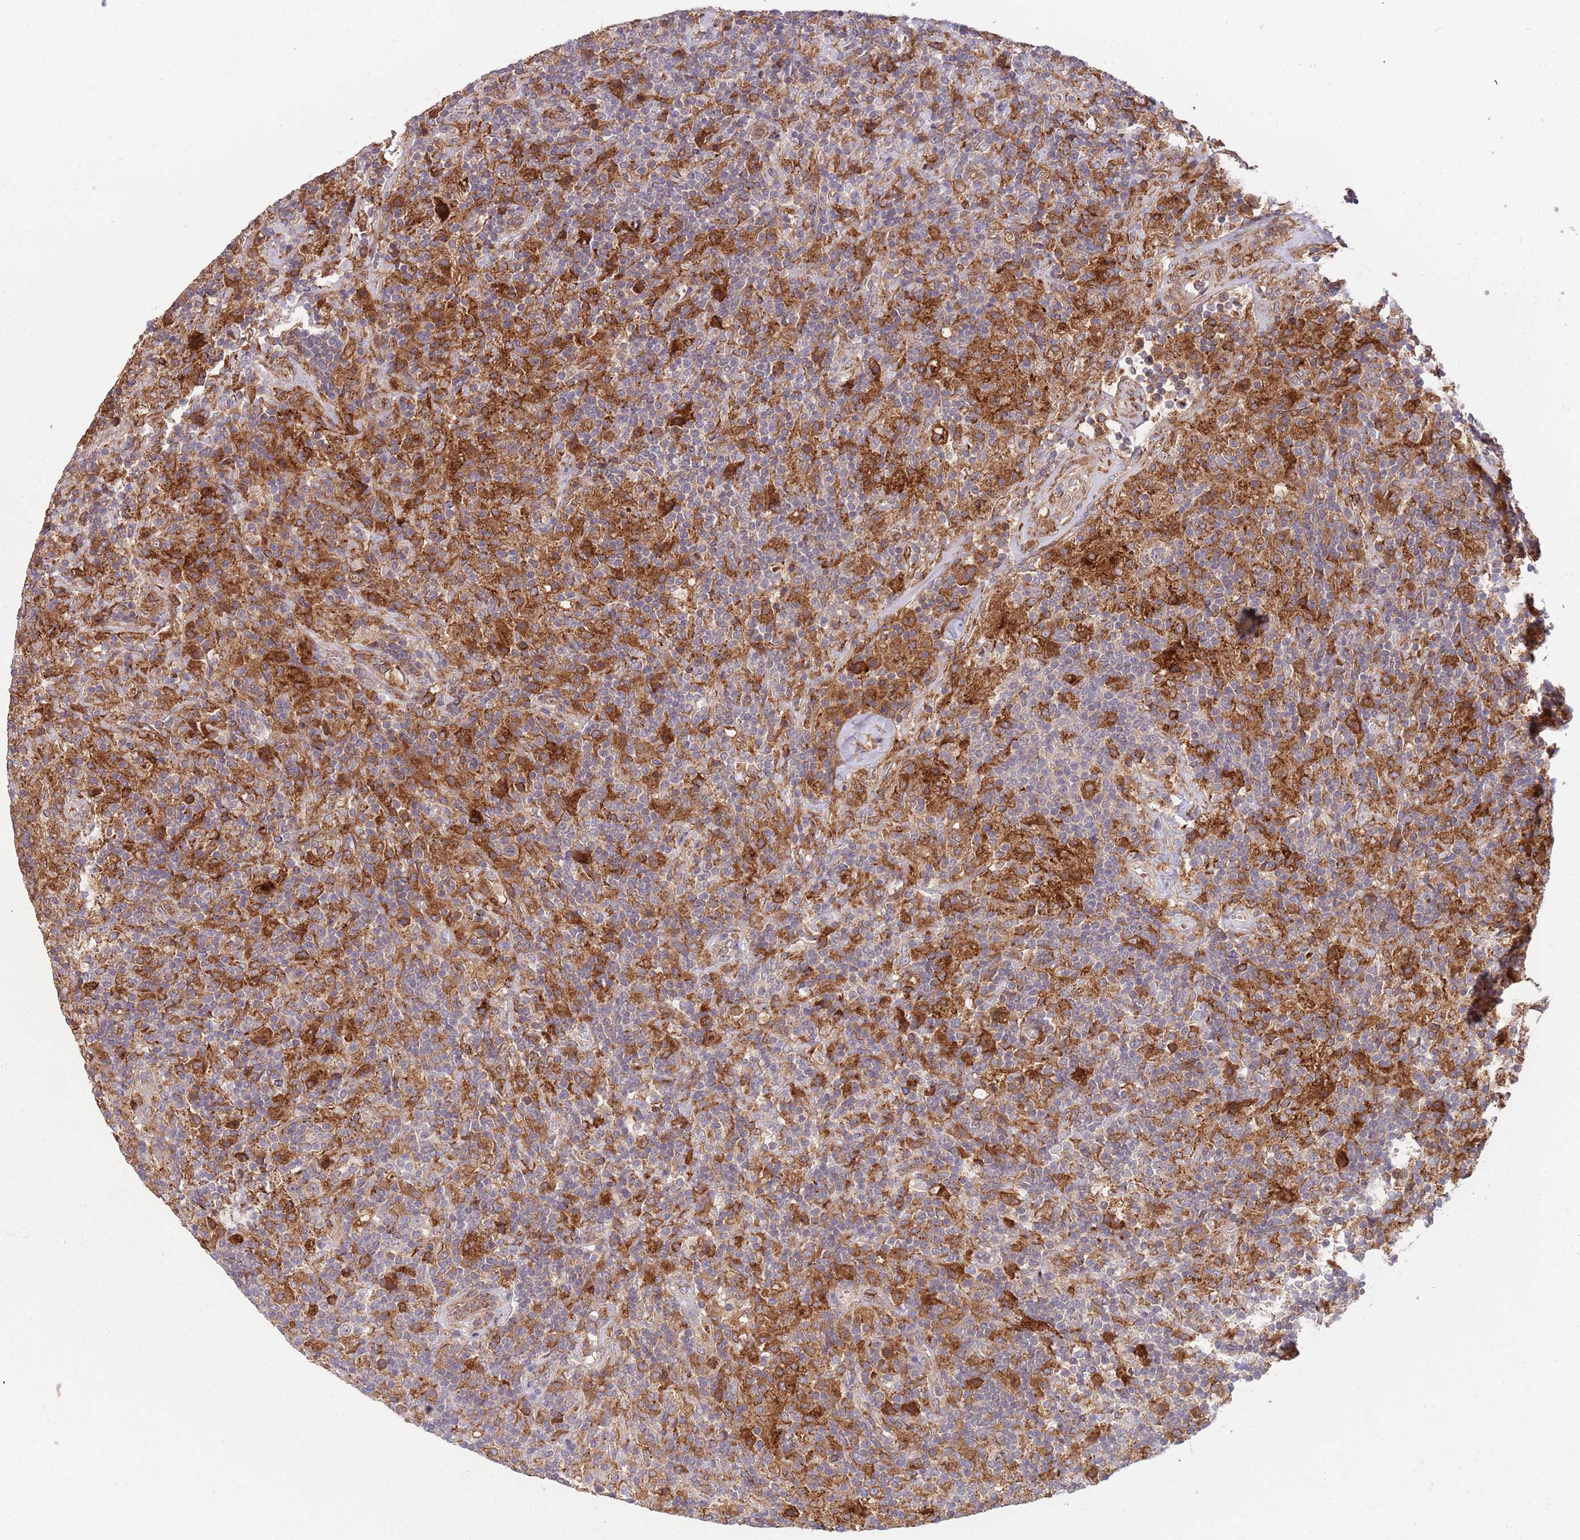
{"staining": {"intensity": "strong", "quantity": "25%-75%", "location": "cytoplasmic/membranous"}, "tissue": "lymphoma", "cell_type": "Tumor cells", "image_type": "cancer", "snomed": [{"axis": "morphology", "description": "Hodgkin's disease, NOS"}, {"axis": "topography", "description": "Lymph node"}], "caption": "DAB (3,3'-diaminobenzidine) immunohistochemical staining of lymphoma reveals strong cytoplasmic/membranous protein staining in about 25%-75% of tumor cells. Nuclei are stained in blue.", "gene": "BTBD7", "patient": {"sex": "male", "age": 70}}